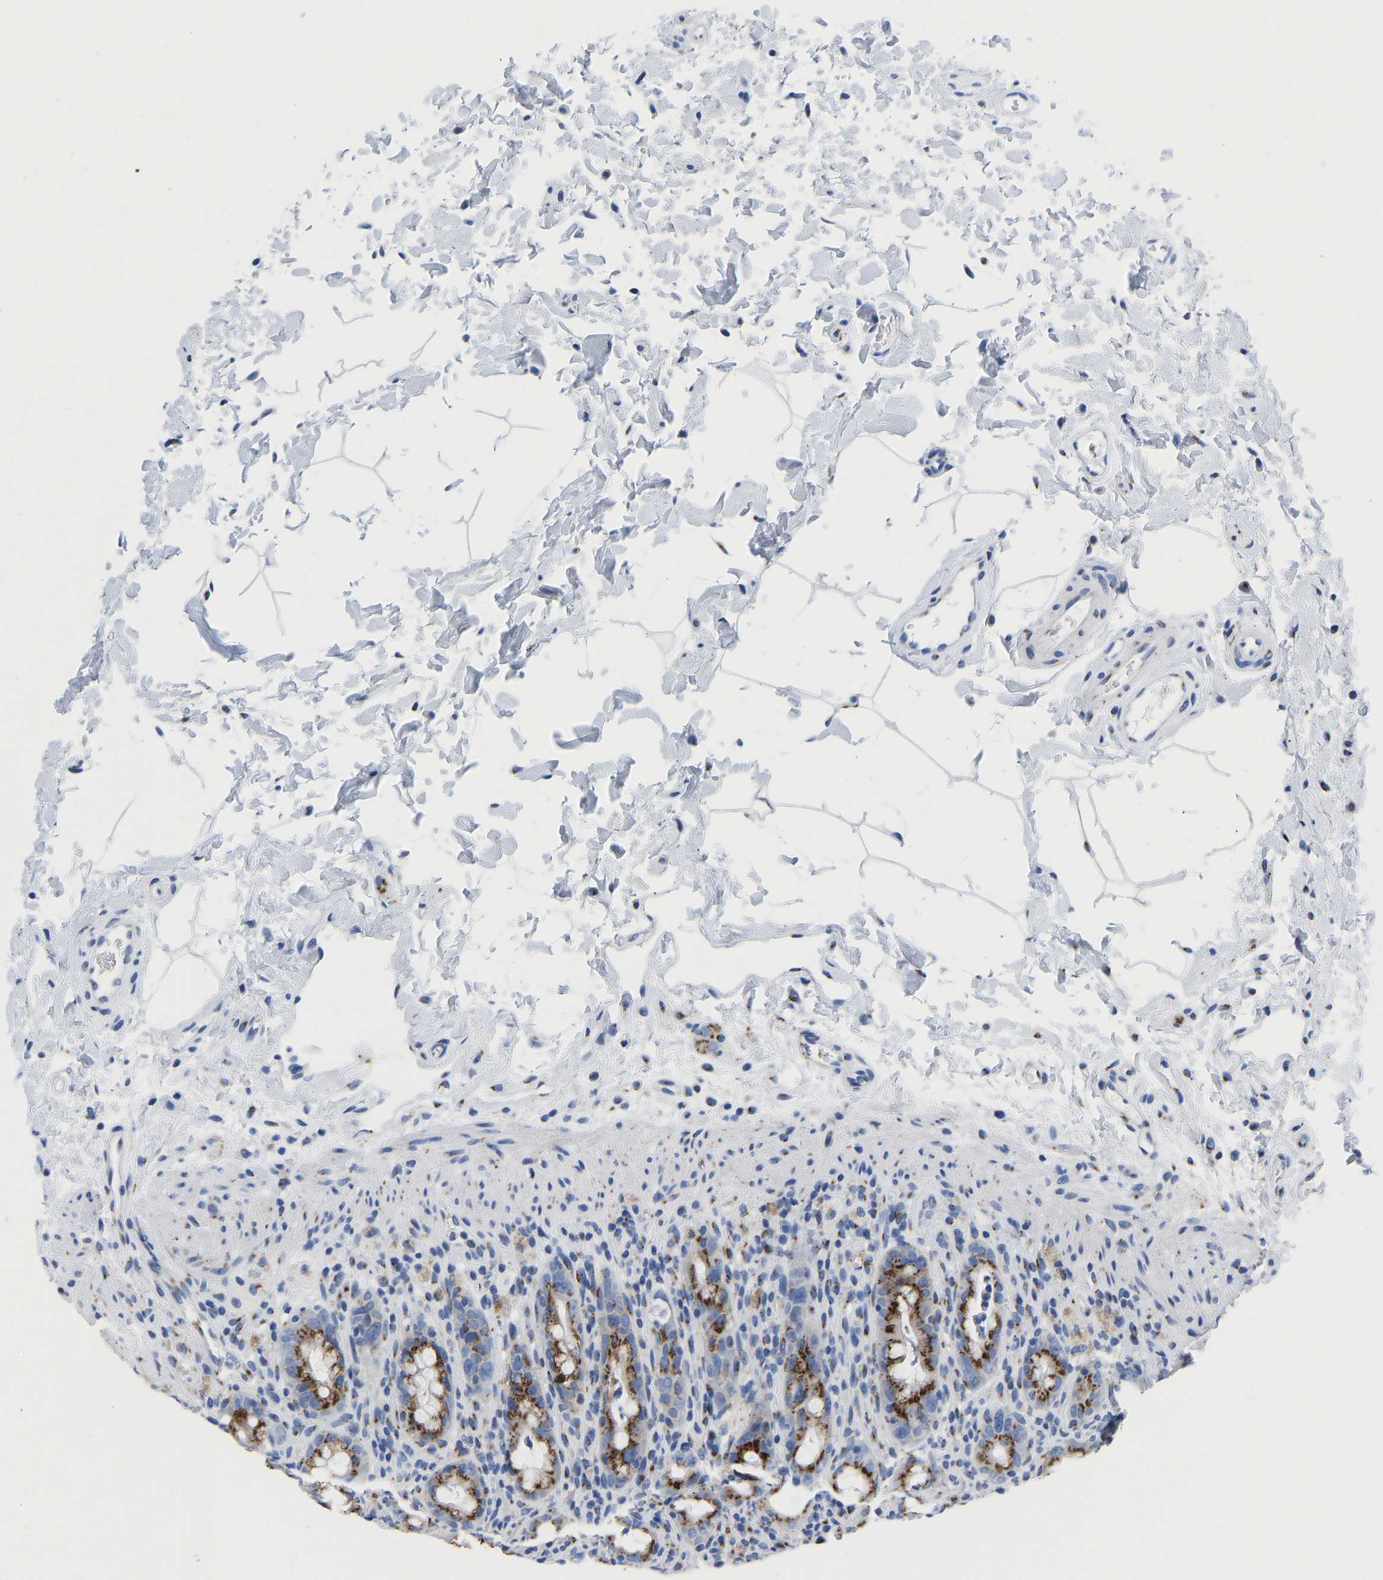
{"staining": {"intensity": "strong", "quantity": ">75%", "location": "cytoplasmic/membranous"}, "tissue": "rectum", "cell_type": "Glandular cells", "image_type": "normal", "snomed": [{"axis": "morphology", "description": "Normal tissue, NOS"}, {"axis": "topography", "description": "Rectum"}], "caption": "The image demonstrates immunohistochemical staining of benign rectum. There is strong cytoplasmic/membranous expression is identified in approximately >75% of glandular cells.", "gene": "TMEM87A", "patient": {"sex": "male", "age": 44}}